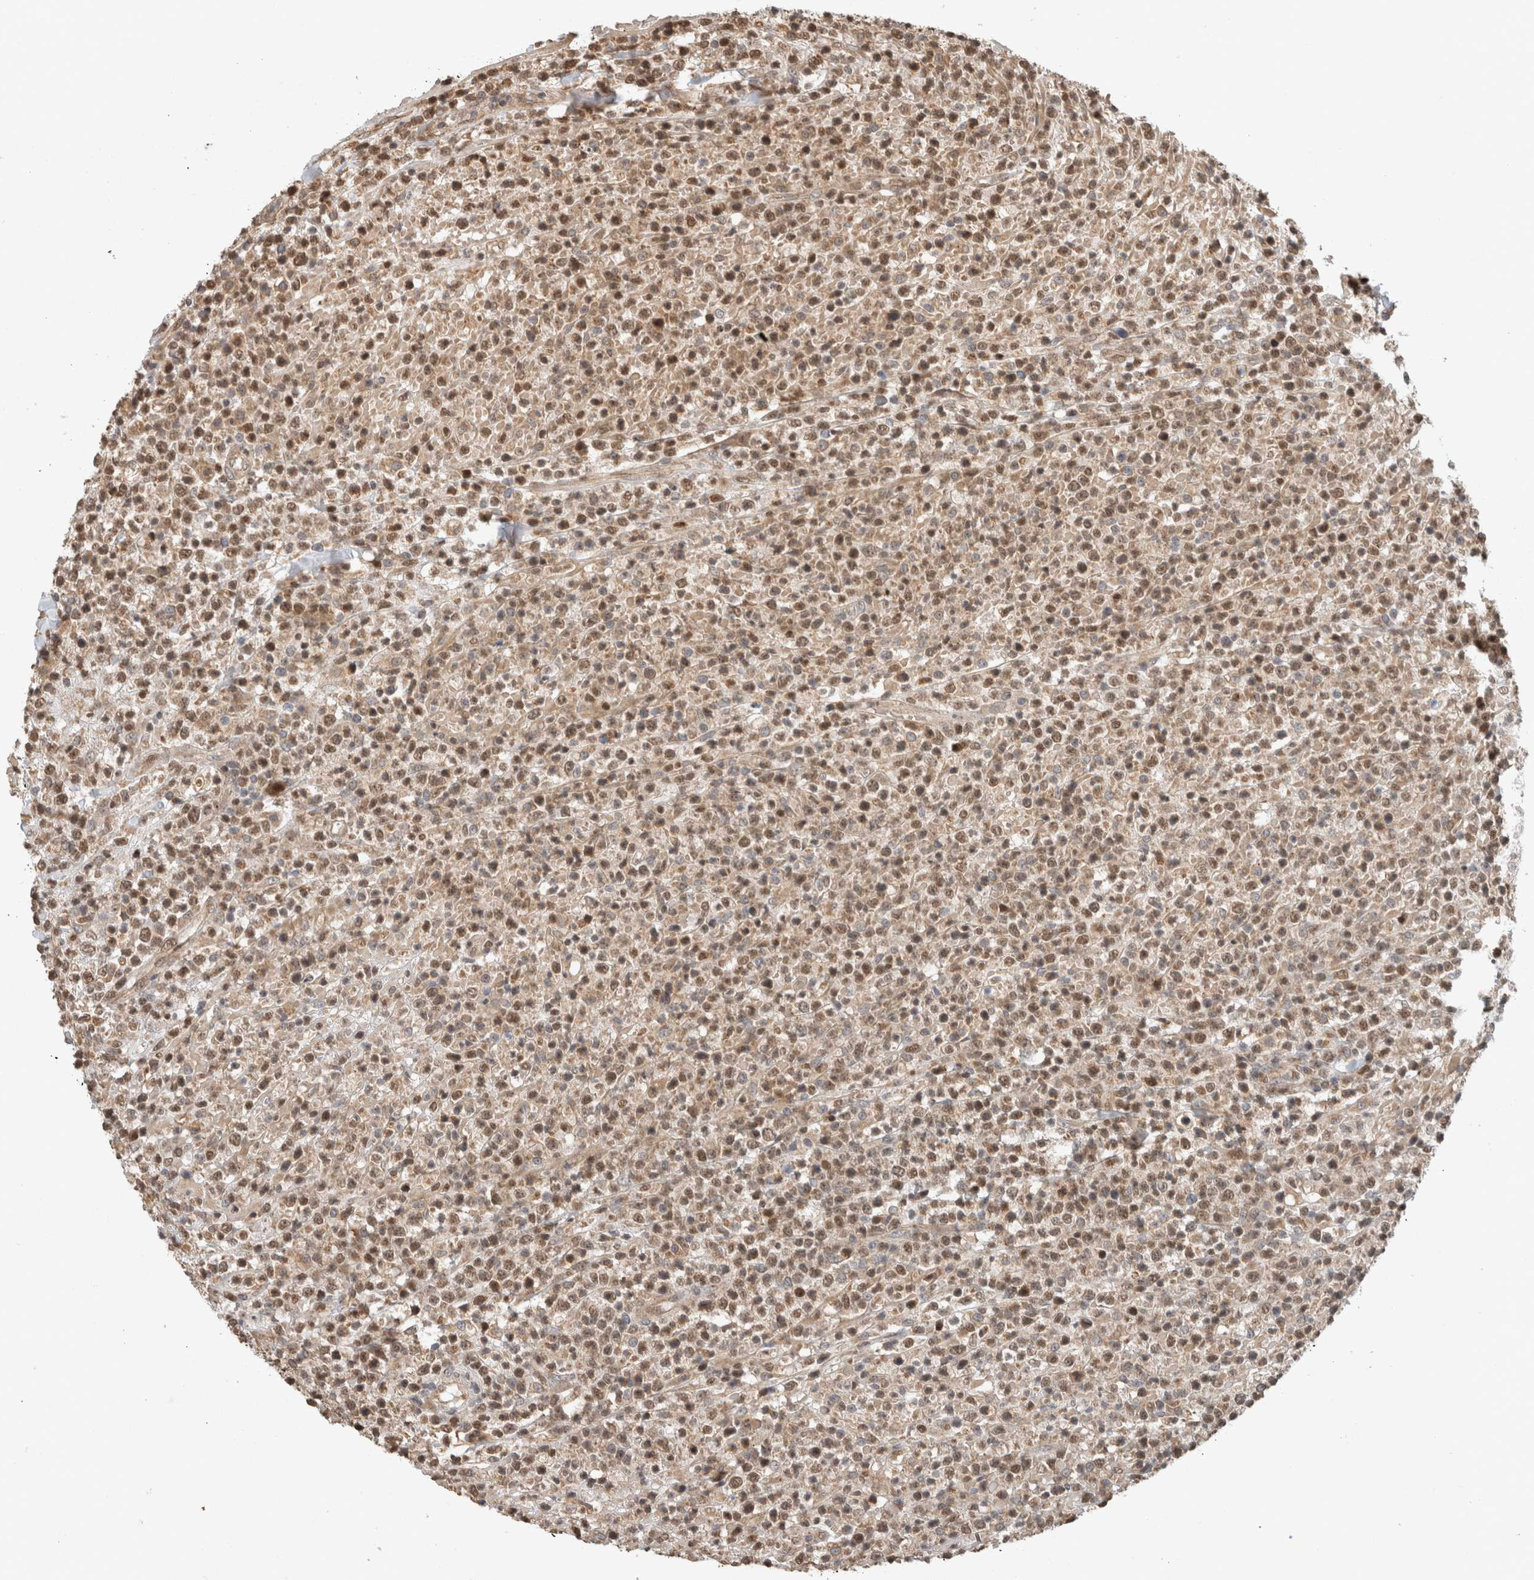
{"staining": {"intensity": "moderate", "quantity": ">75%", "location": "cytoplasmic/membranous,nuclear"}, "tissue": "lymphoma", "cell_type": "Tumor cells", "image_type": "cancer", "snomed": [{"axis": "morphology", "description": "Malignant lymphoma, non-Hodgkin's type, High grade"}, {"axis": "topography", "description": "Colon"}], "caption": "Immunohistochemical staining of lymphoma displays medium levels of moderate cytoplasmic/membranous and nuclear staining in about >75% of tumor cells.", "gene": "GINS4", "patient": {"sex": "female", "age": 53}}